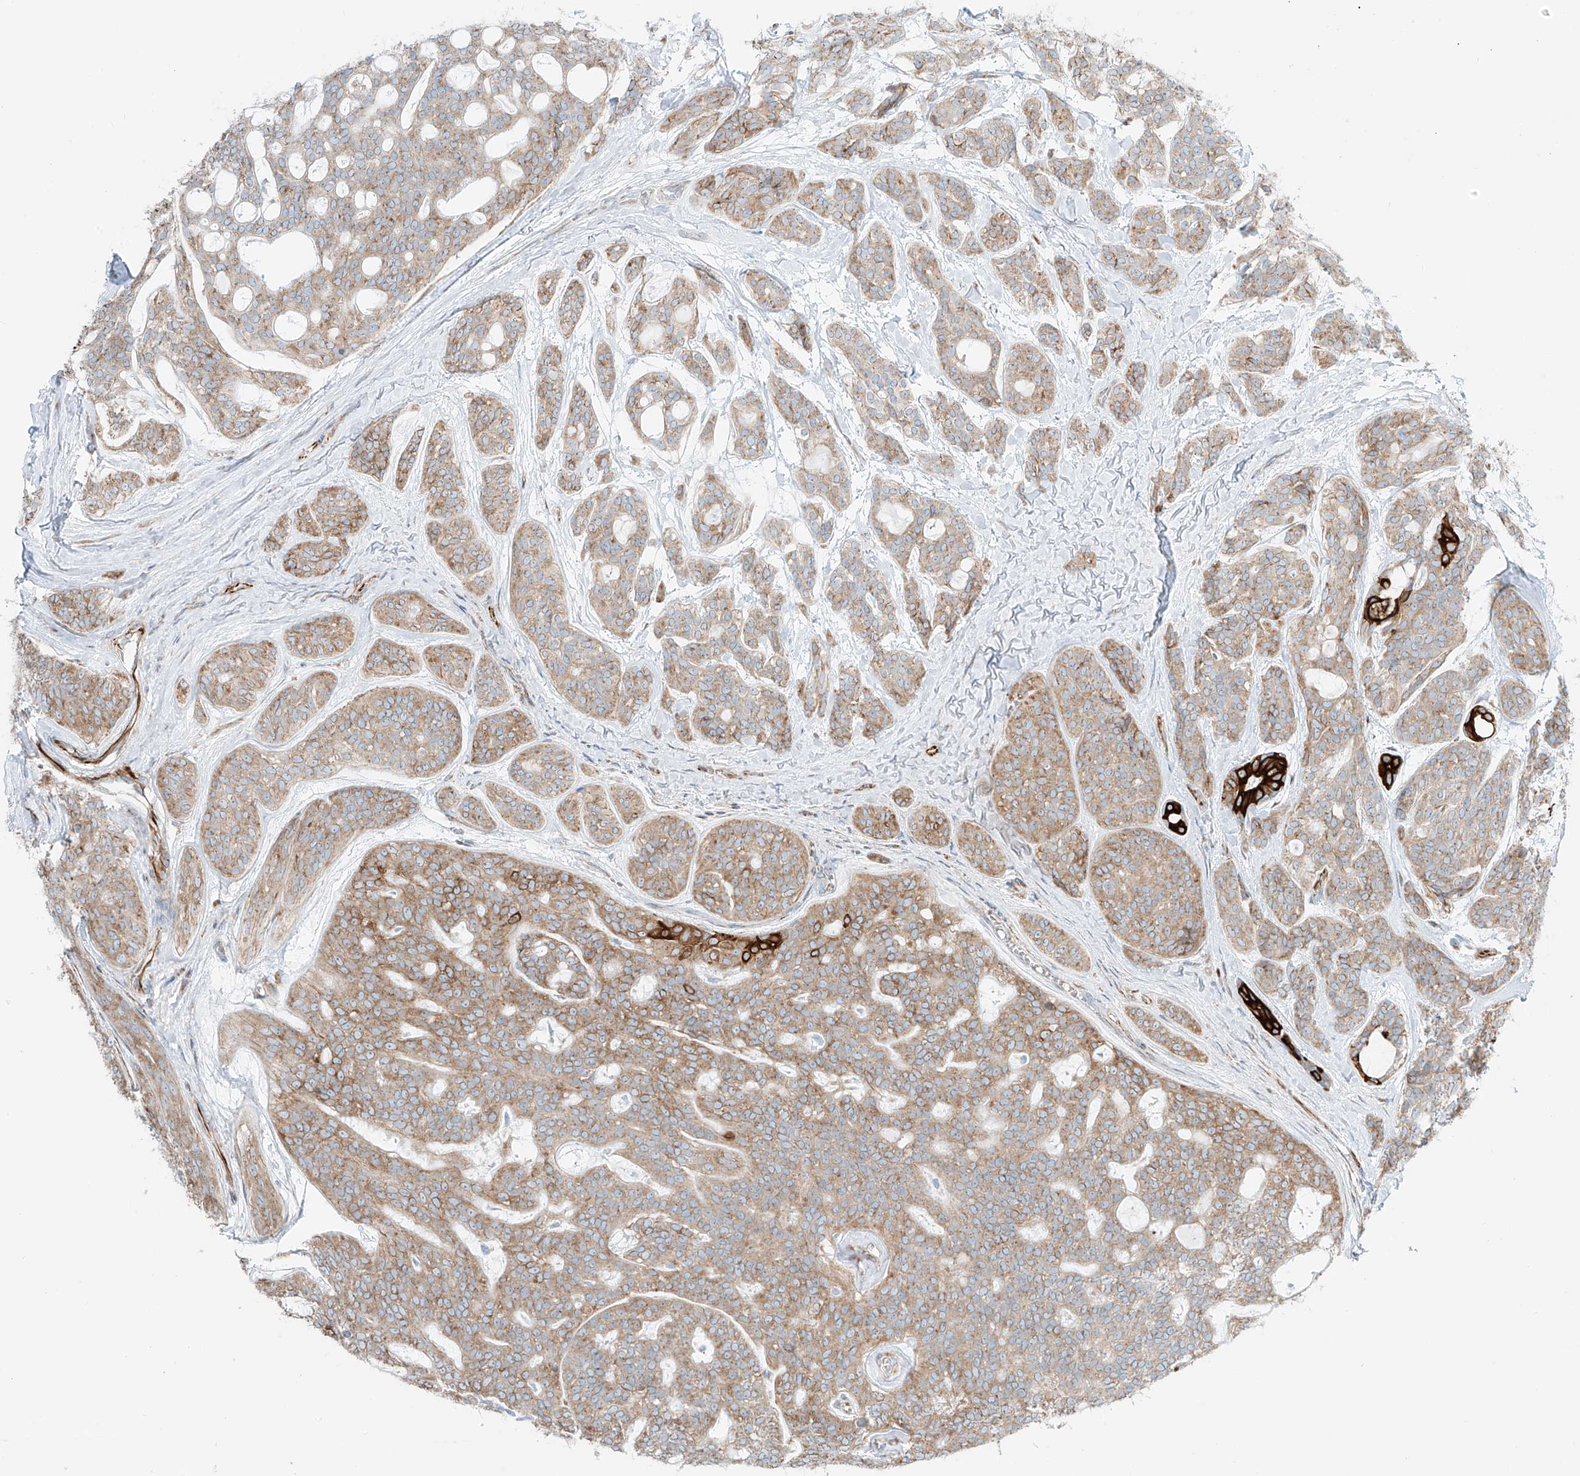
{"staining": {"intensity": "strong", "quantity": "<25%", "location": "cytoplasmic/membranous"}, "tissue": "head and neck cancer", "cell_type": "Tumor cells", "image_type": "cancer", "snomed": [{"axis": "morphology", "description": "Adenocarcinoma, NOS"}, {"axis": "topography", "description": "Head-Neck"}], "caption": "Protein staining exhibits strong cytoplasmic/membranous positivity in about <25% of tumor cells in head and neck cancer (adenocarcinoma).", "gene": "EIPR1", "patient": {"sex": "male", "age": 66}}